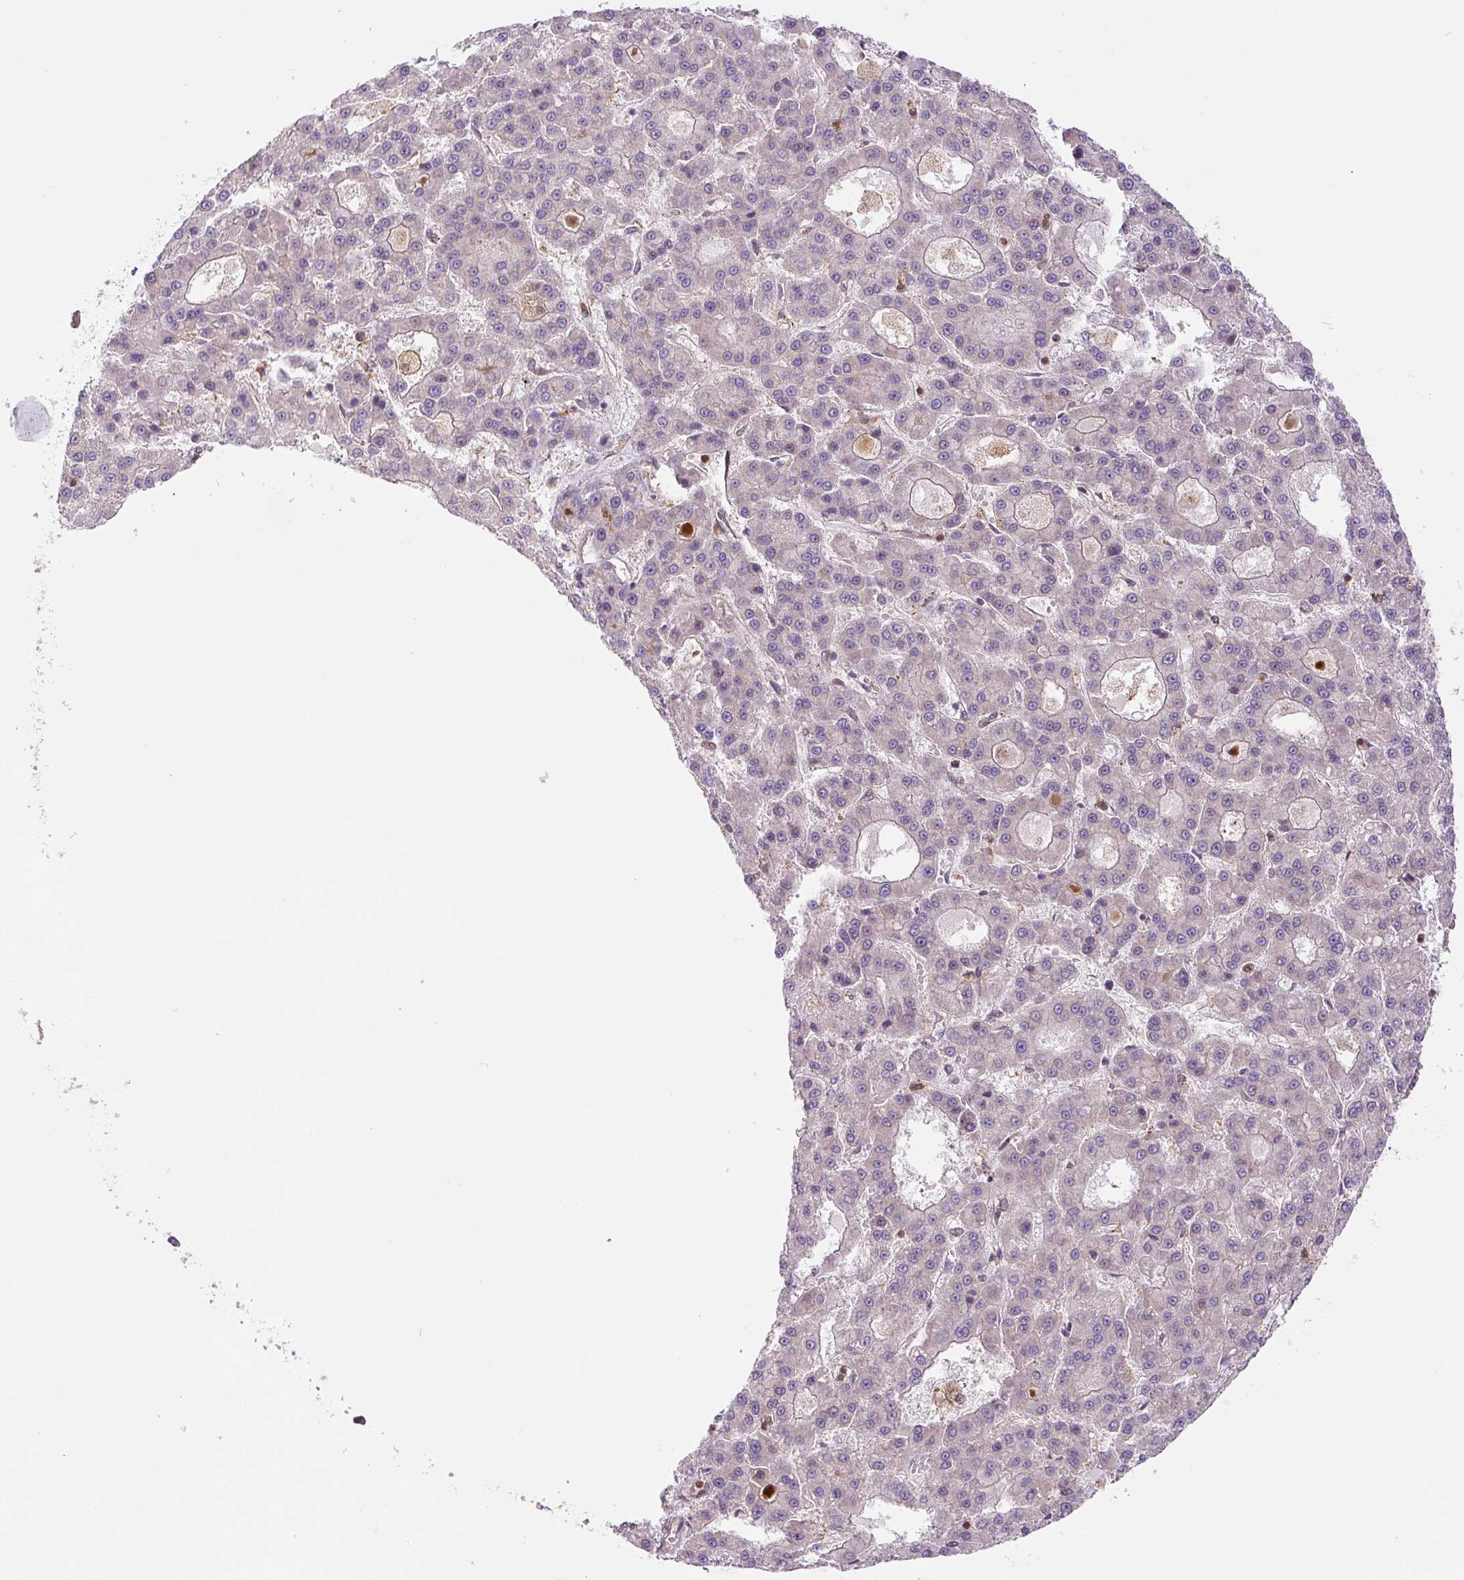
{"staining": {"intensity": "negative", "quantity": "none", "location": "none"}, "tissue": "liver cancer", "cell_type": "Tumor cells", "image_type": "cancer", "snomed": [{"axis": "morphology", "description": "Carcinoma, Hepatocellular, NOS"}, {"axis": "topography", "description": "Liver"}], "caption": "IHC of human hepatocellular carcinoma (liver) exhibits no positivity in tumor cells. (Immunohistochemistry, brightfield microscopy, high magnification).", "gene": "ZSWIM7", "patient": {"sex": "male", "age": 70}}